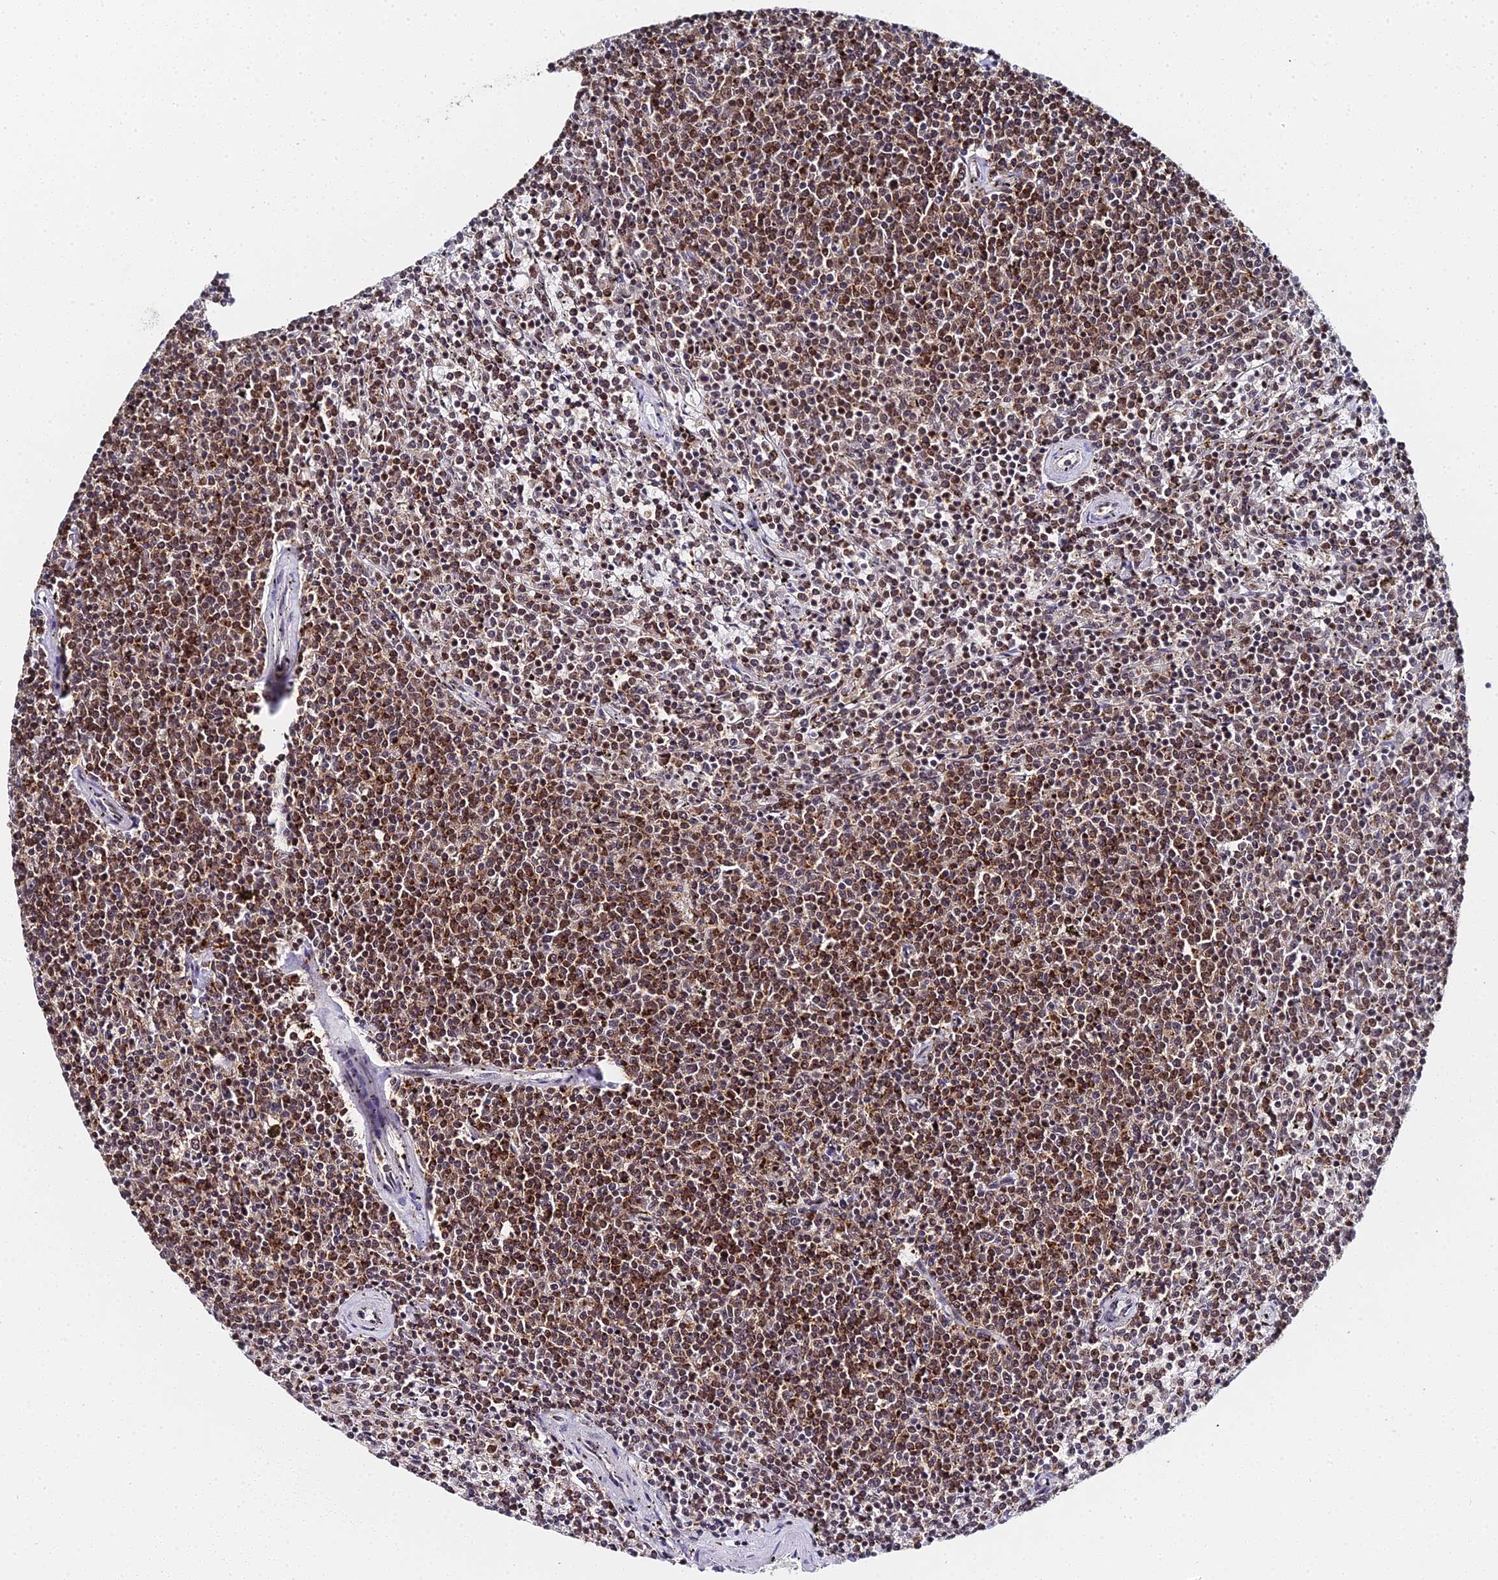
{"staining": {"intensity": "strong", "quantity": ">75%", "location": "nuclear"}, "tissue": "lymphoma", "cell_type": "Tumor cells", "image_type": "cancer", "snomed": [{"axis": "morphology", "description": "Malignant lymphoma, non-Hodgkin's type, Low grade"}, {"axis": "topography", "description": "Spleen"}], "caption": "High-magnification brightfield microscopy of malignant lymphoma, non-Hodgkin's type (low-grade) stained with DAB (brown) and counterstained with hematoxylin (blue). tumor cells exhibit strong nuclear expression is identified in approximately>75% of cells. Nuclei are stained in blue.", "gene": "MAGOHB", "patient": {"sex": "female", "age": 50}}